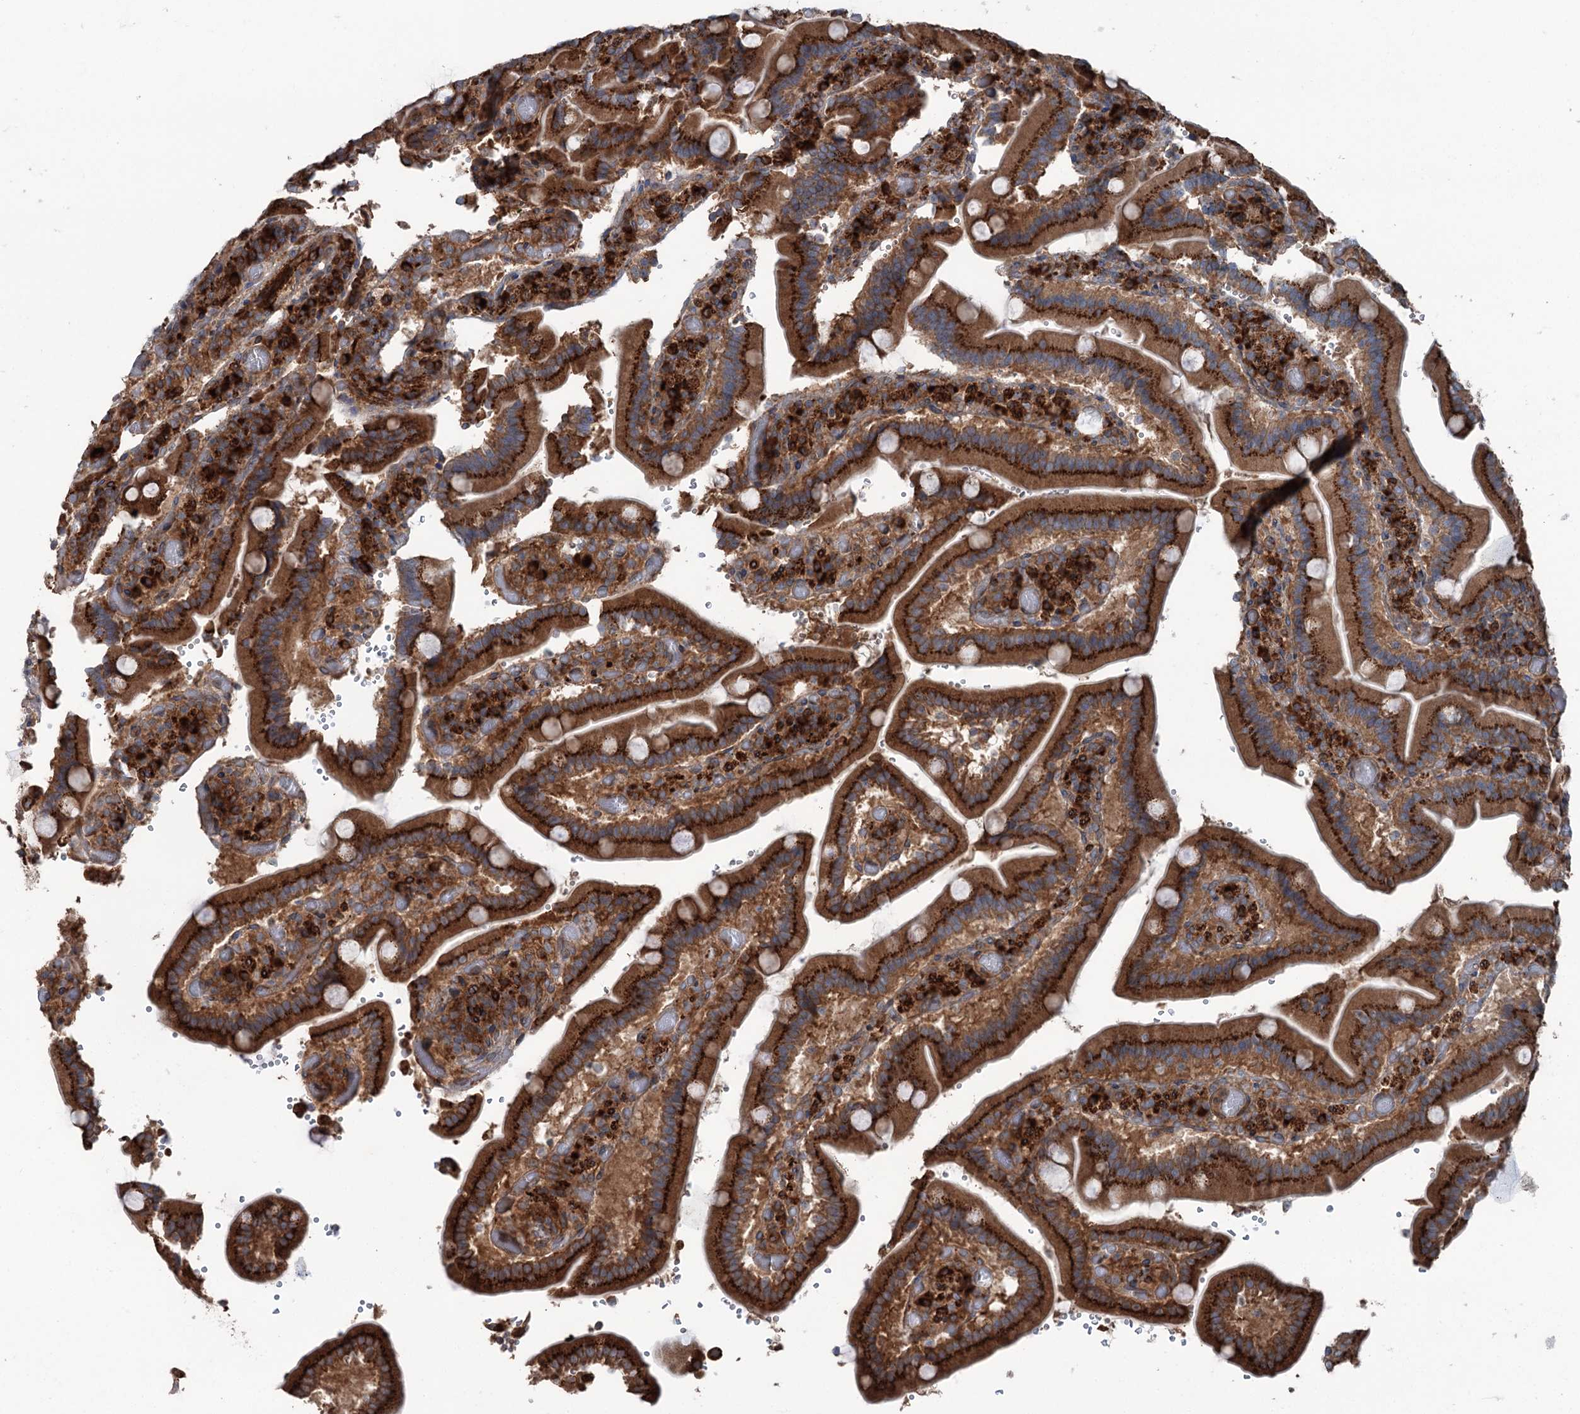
{"staining": {"intensity": "strong", "quantity": ">75%", "location": "cytoplasmic/membranous"}, "tissue": "duodenum", "cell_type": "Glandular cells", "image_type": "normal", "snomed": [{"axis": "morphology", "description": "Normal tissue, NOS"}, {"axis": "topography", "description": "Duodenum"}], "caption": "High-power microscopy captured an immunohistochemistry (IHC) micrograph of unremarkable duodenum, revealing strong cytoplasmic/membranous staining in approximately >75% of glandular cells. The staining was performed using DAB (3,3'-diaminobenzidine) to visualize the protein expression in brown, while the nuclei were stained in blue with hematoxylin (Magnification: 20x).", "gene": "CALCOCO1", "patient": {"sex": "female", "age": 62}}